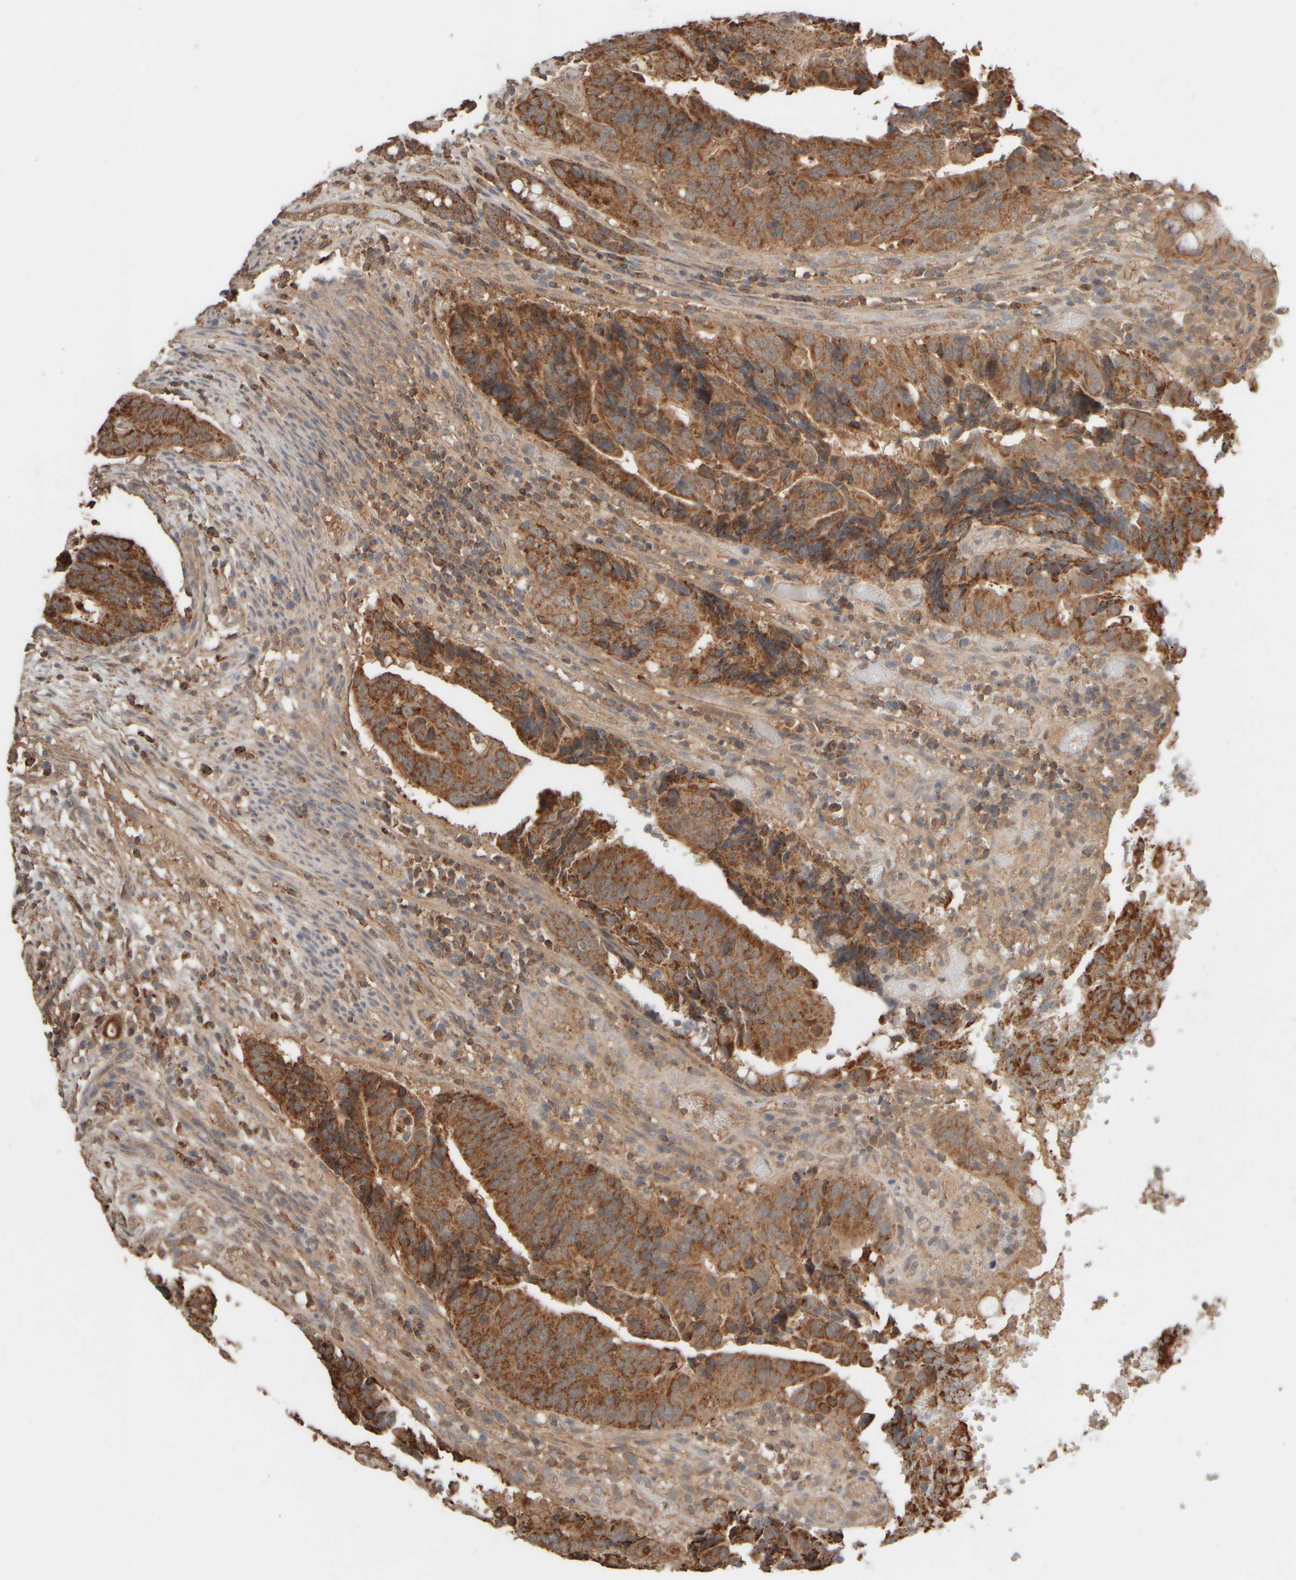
{"staining": {"intensity": "strong", "quantity": ">75%", "location": "cytoplasmic/membranous"}, "tissue": "colorectal cancer", "cell_type": "Tumor cells", "image_type": "cancer", "snomed": [{"axis": "morphology", "description": "Adenocarcinoma, NOS"}, {"axis": "topography", "description": "Colon"}], "caption": "Brown immunohistochemical staining in human colorectal cancer demonstrates strong cytoplasmic/membranous staining in approximately >75% of tumor cells. The staining is performed using DAB brown chromogen to label protein expression. The nuclei are counter-stained blue using hematoxylin.", "gene": "EIF2B3", "patient": {"sex": "female", "age": 57}}